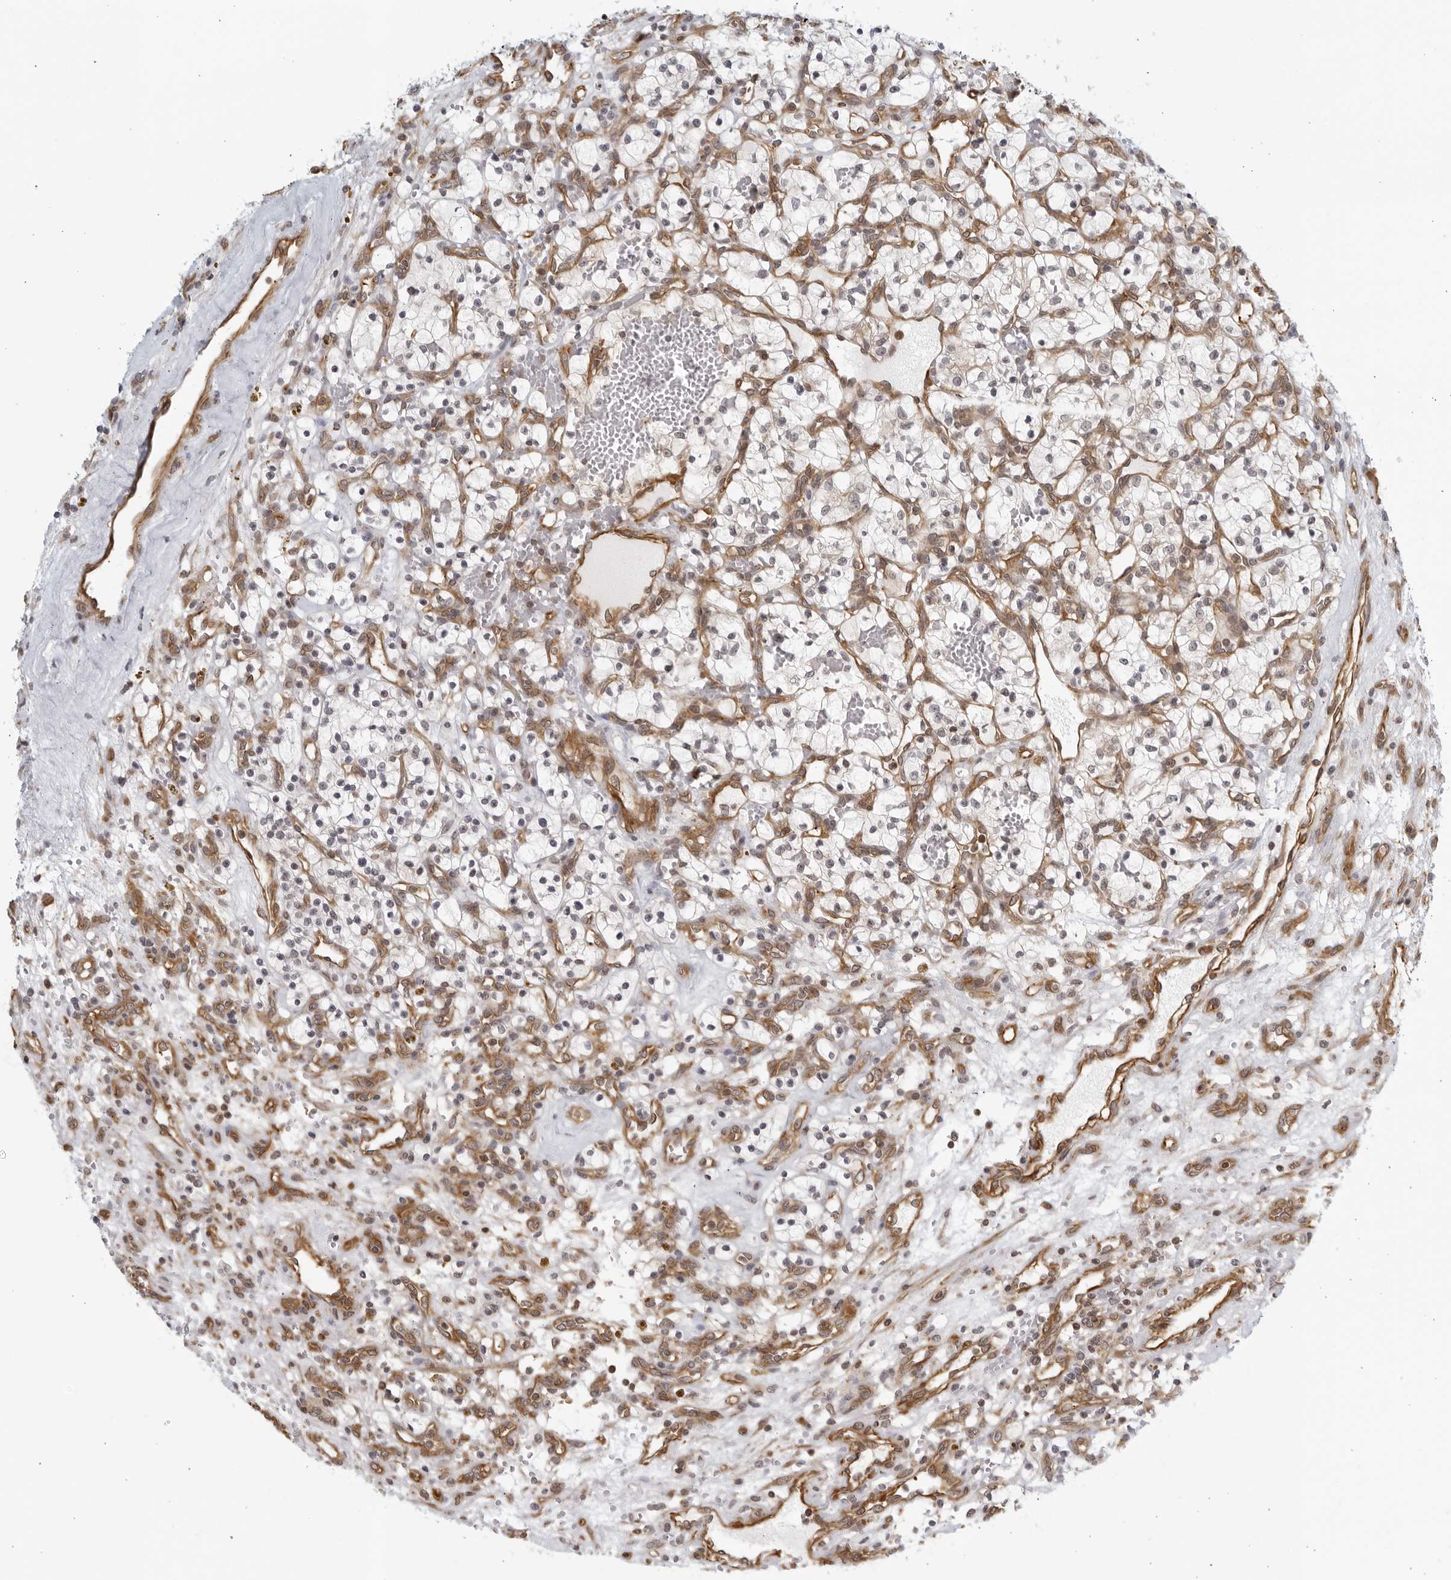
{"staining": {"intensity": "negative", "quantity": "none", "location": "none"}, "tissue": "renal cancer", "cell_type": "Tumor cells", "image_type": "cancer", "snomed": [{"axis": "morphology", "description": "Adenocarcinoma, NOS"}, {"axis": "topography", "description": "Kidney"}], "caption": "Immunohistochemistry (IHC) micrograph of neoplastic tissue: human renal adenocarcinoma stained with DAB (3,3'-diaminobenzidine) reveals no significant protein expression in tumor cells.", "gene": "SERTAD4", "patient": {"sex": "female", "age": 57}}